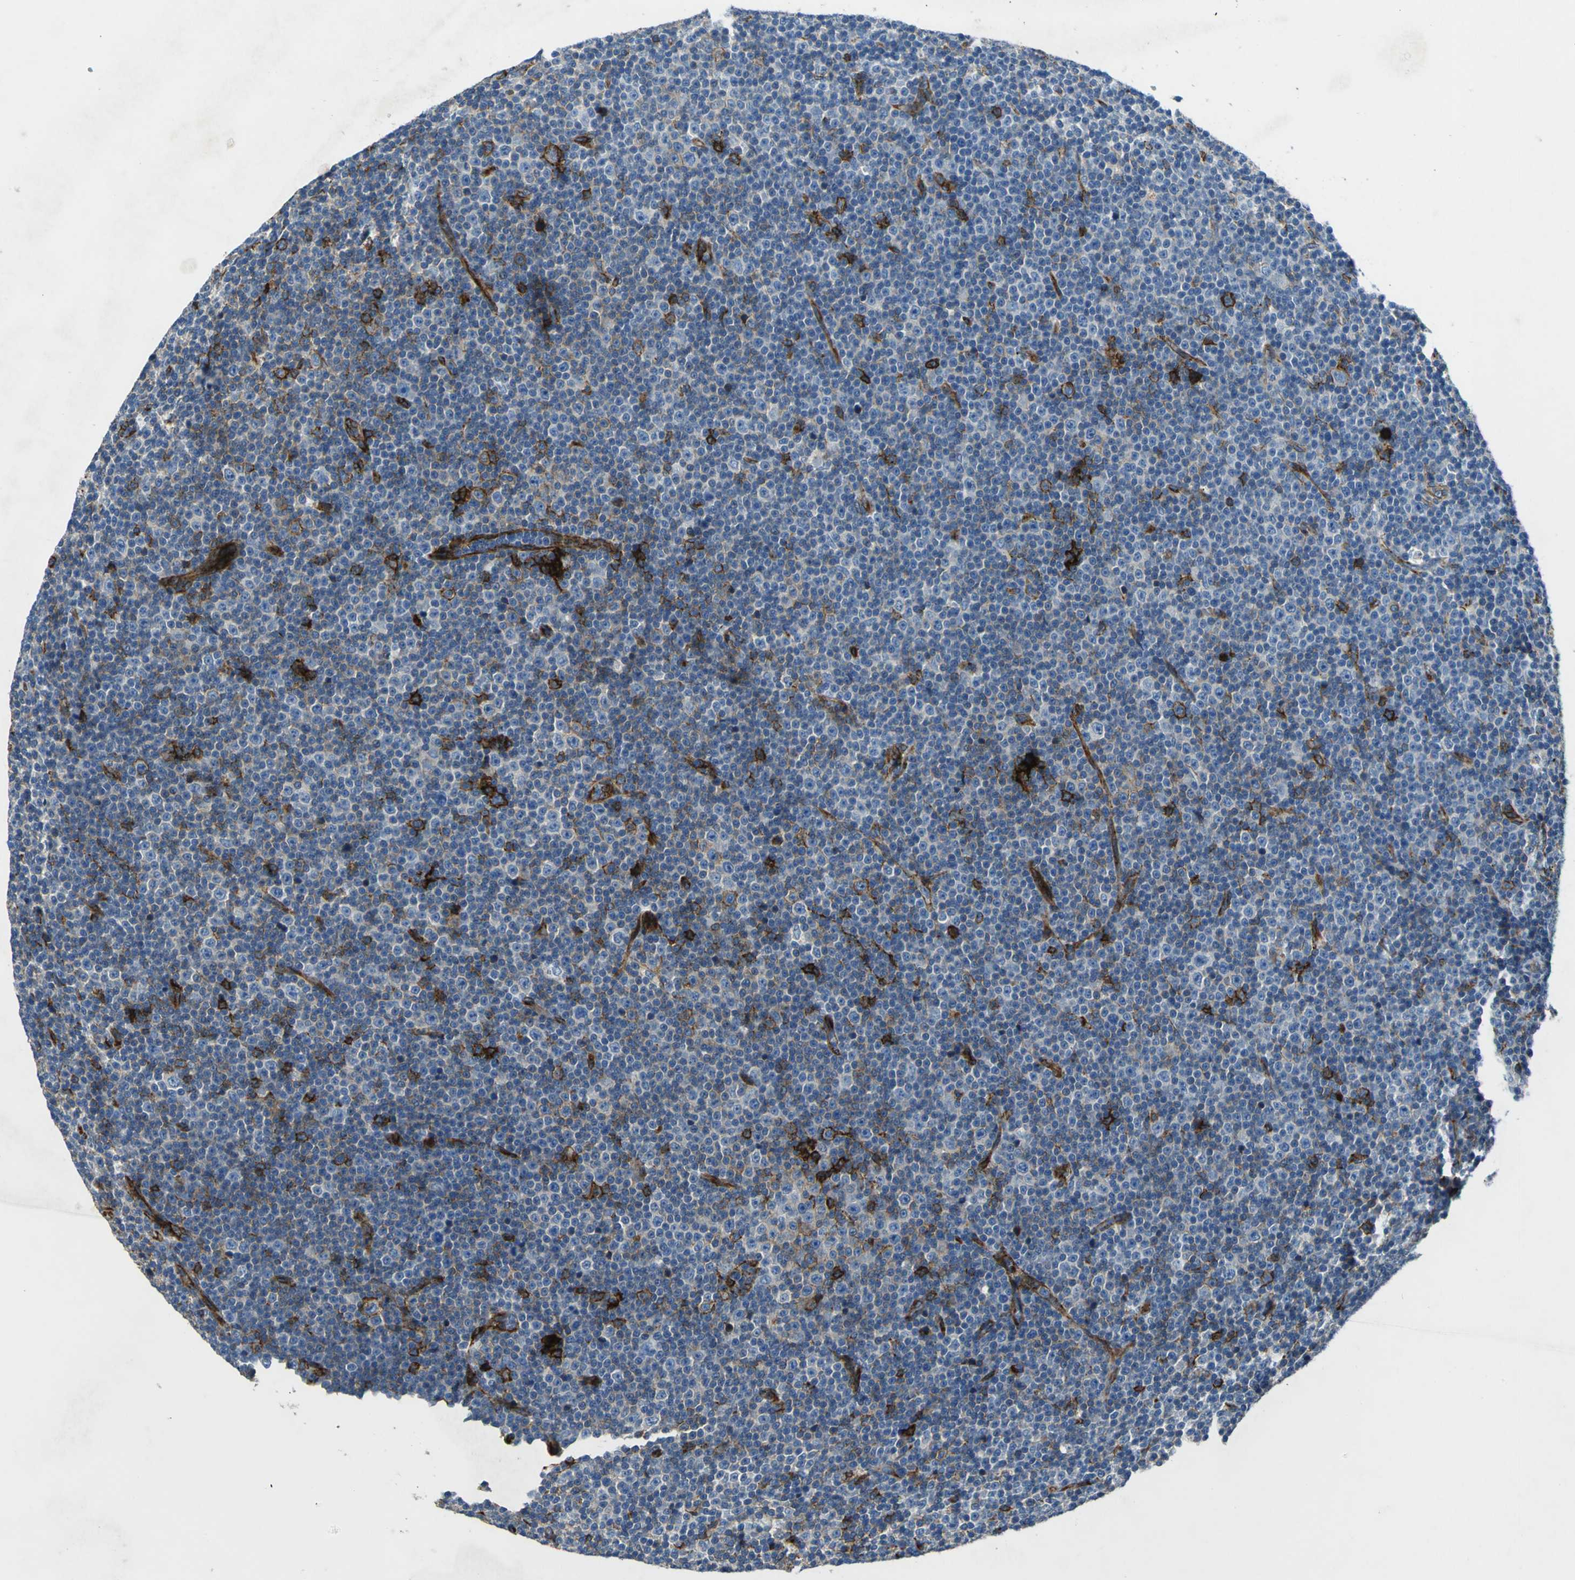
{"staining": {"intensity": "strong", "quantity": "<25%", "location": "cytoplasmic/membranous"}, "tissue": "lymphoma", "cell_type": "Tumor cells", "image_type": "cancer", "snomed": [{"axis": "morphology", "description": "Malignant lymphoma, non-Hodgkin's type, Low grade"}, {"axis": "topography", "description": "Lymph node"}], "caption": "Immunohistochemical staining of human lymphoma reveals strong cytoplasmic/membranous protein staining in about <25% of tumor cells. The protein is shown in brown color, while the nuclei are stained blue.", "gene": "RPS13", "patient": {"sex": "female", "age": 67}}